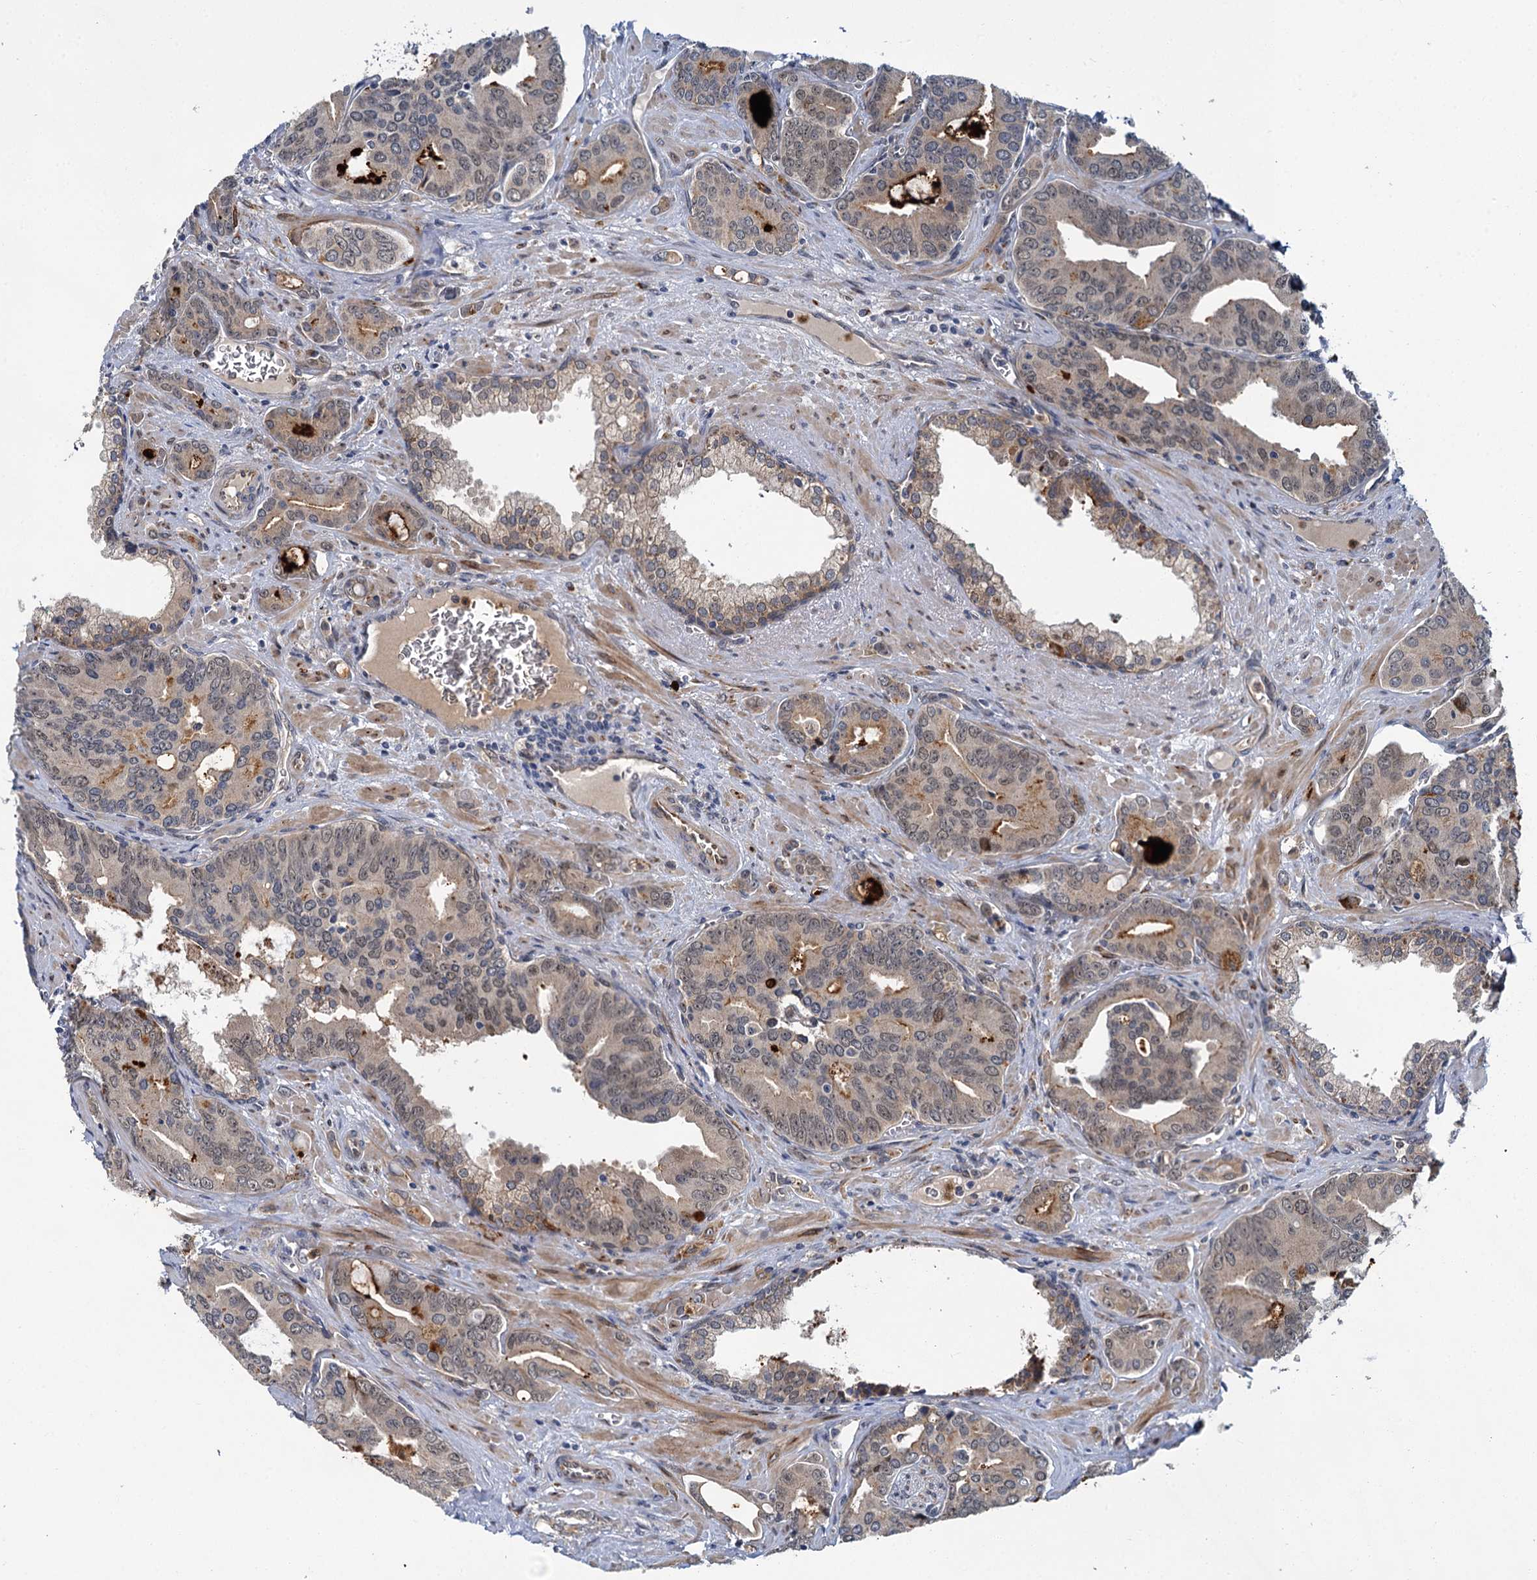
{"staining": {"intensity": "weak", "quantity": "25%-75%", "location": "cytoplasmic/membranous,nuclear"}, "tissue": "prostate cancer", "cell_type": "Tumor cells", "image_type": "cancer", "snomed": [{"axis": "morphology", "description": "Adenocarcinoma, High grade"}, {"axis": "topography", "description": "Prostate"}], "caption": "Tumor cells demonstrate low levels of weak cytoplasmic/membranous and nuclear staining in about 25%-75% of cells in high-grade adenocarcinoma (prostate).", "gene": "APBA2", "patient": {"sex": "male", "age": 72}}